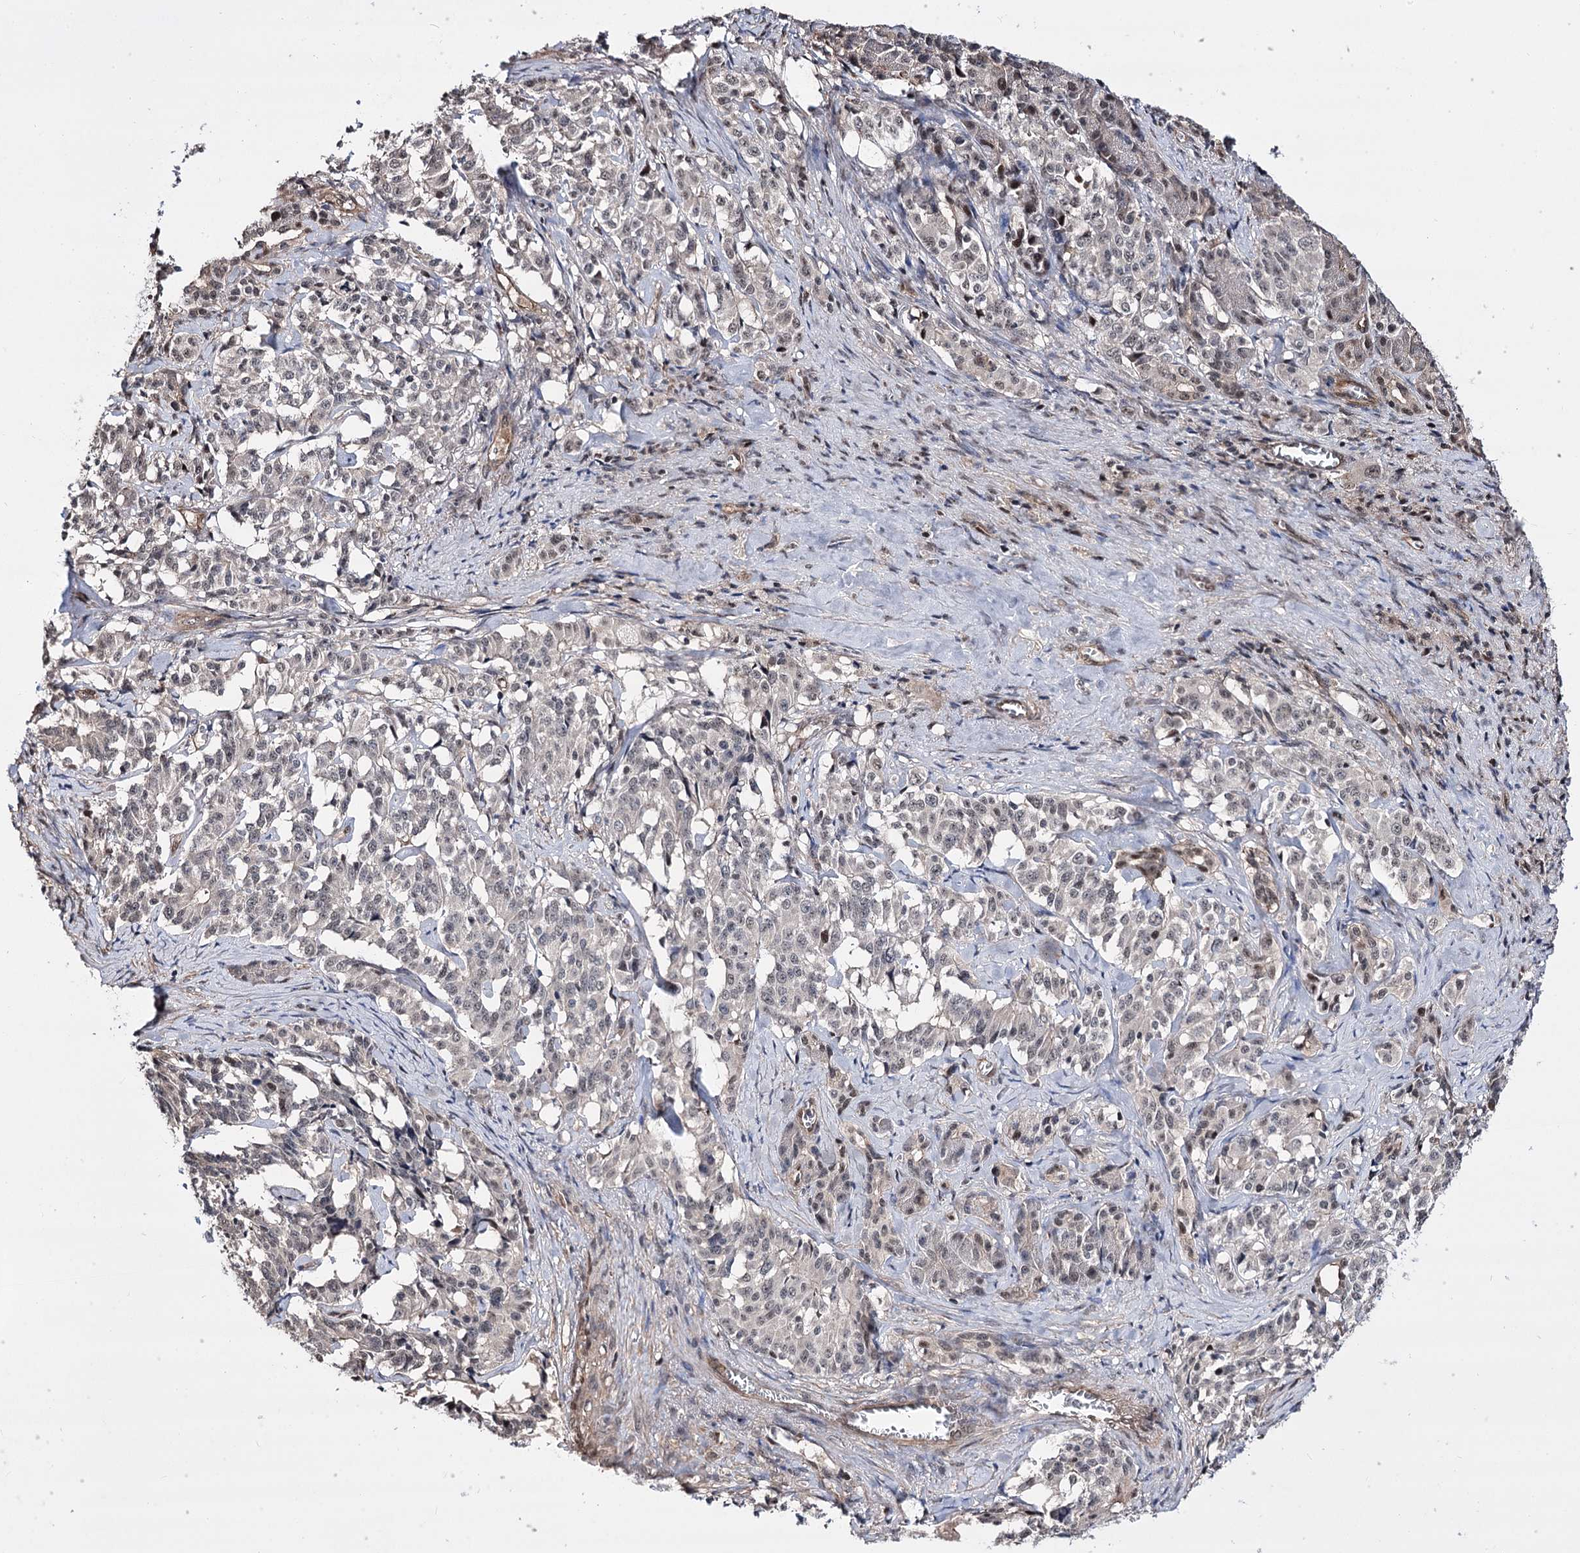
{"staining": {"intensity": "negative", "quantity": "none", "location": "none"}, "tissue": "pancreatic cancer", "cell_type": "Tumor cells", "image_type": "cancer", "snomed": [{"axis": "morphology", "description": "Adenocarcinoma, NOS"}, {"axis": "topography", "description": "Pancreas"}], "caption": "IHC image of pancreatic cancer stained for a protein (brown), which exhibits no positivity in tumor cells.", "gene": "CHMP7", "patient": {"sex": "female", "age": 74}}